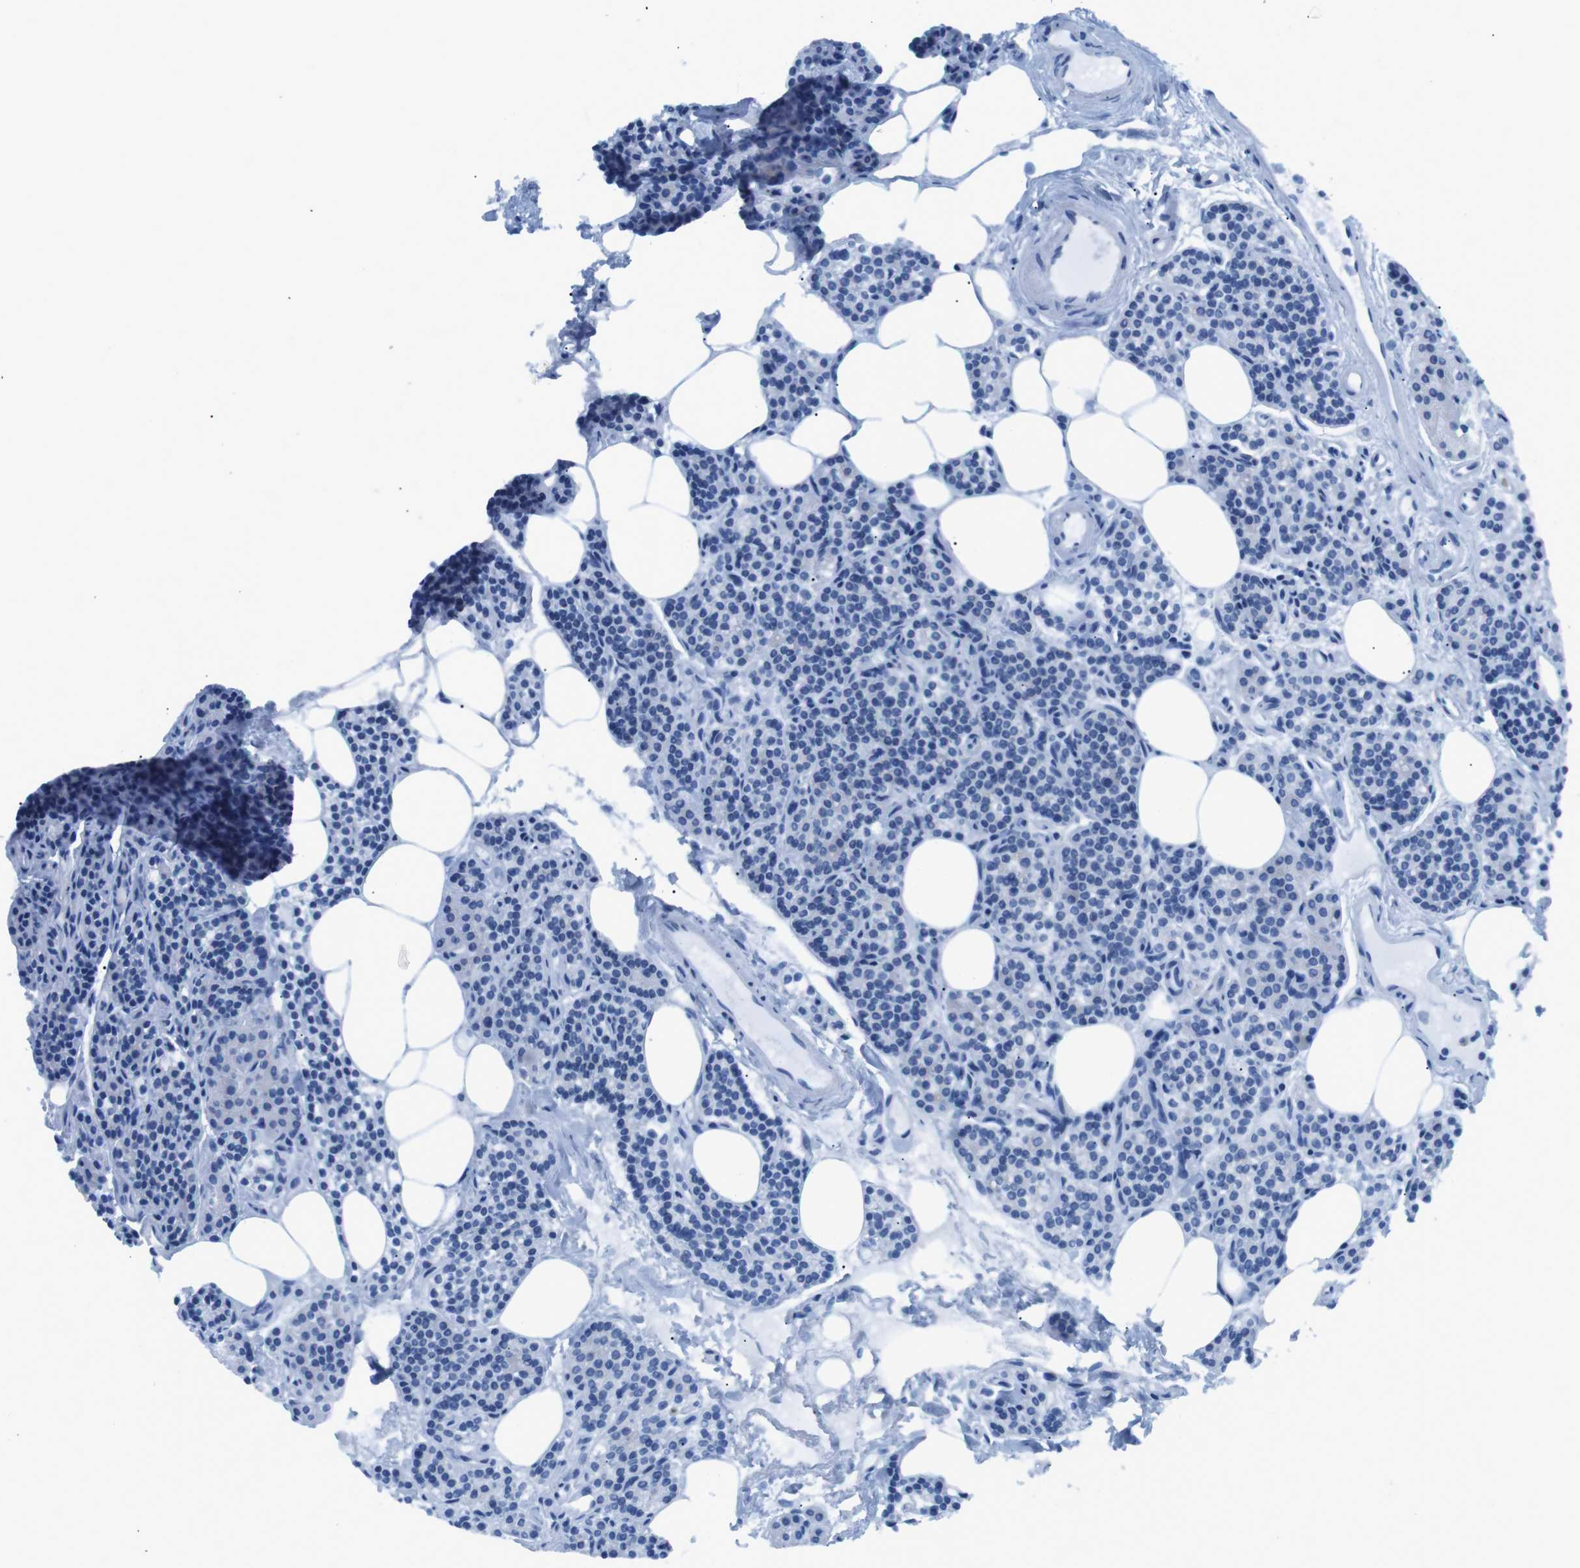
{"staining": {"intensity": "negative", "quantity": "none", "location": "none"}, "tissue": "parathyroid gland", "cell_type": "Glandular cells", "image_type": "normal", "snomed": [{"axis": "morphology", "description": "Normal tissue, NOS"}, {"axis": "morphology", "description": "Adenoma, NOS"}, {"axis": "topography", "description": "Parathyroid gland"}], "caption": "Immunohistochemistry micrograph of normal parathyroid gland: human parathyroid gland stained with DAB (3,3'-diaminobenzidine) shows no significant protein expression in glandular cells.", "gene": "TNFRSF4", "patient": {"sex": "female", "age": 74}}